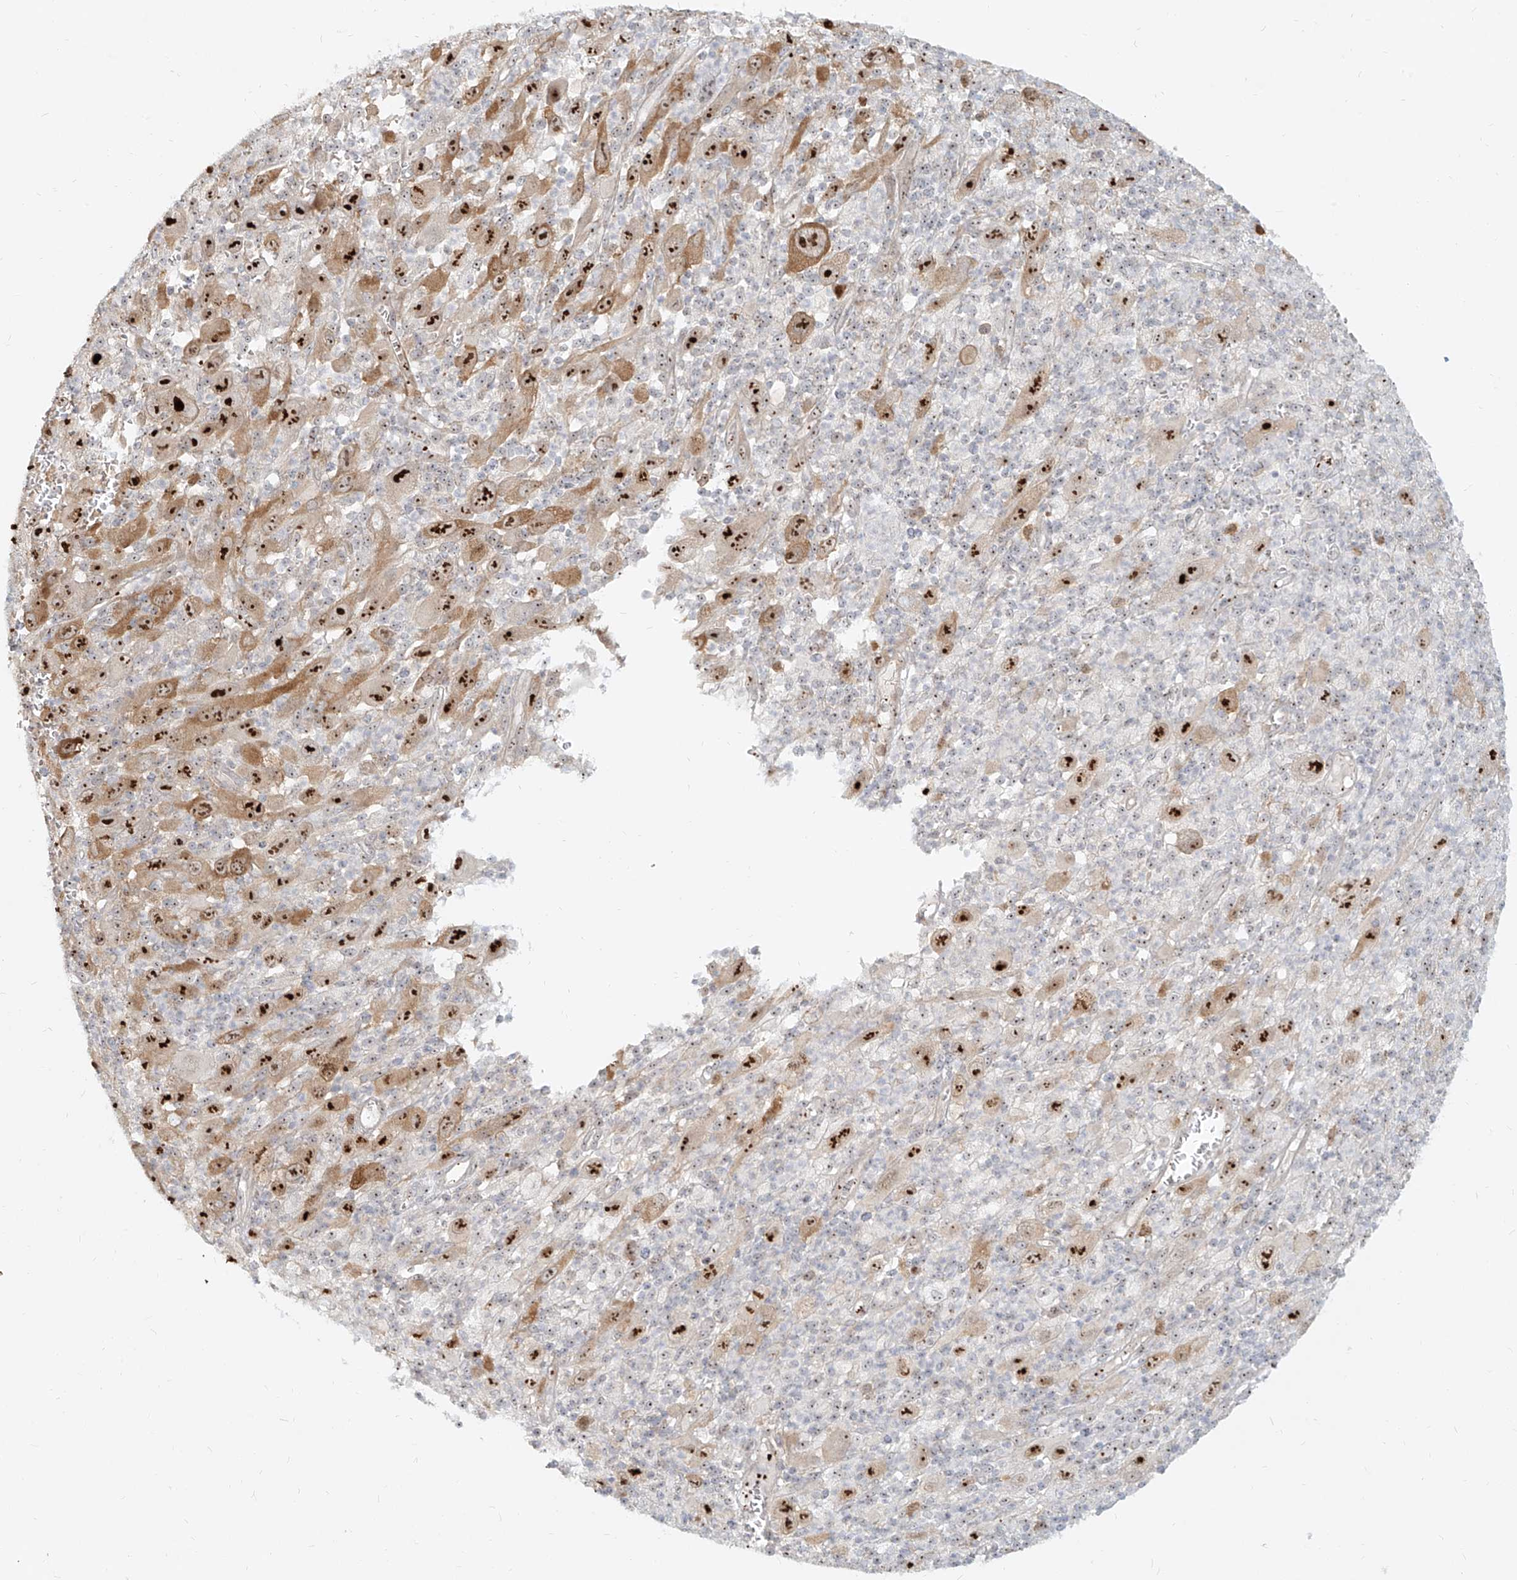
{"staining": {"intensity": "strong", "quantity": ">75%", "location": "cytoplasmic/membranous,nuclear"}, "tissue": "melanoma", "cell_type": "Tumor cells", "image_type": "cancer", "snomed": [{"axis": "morphology", "description": "Malignant melanoma, Metastatic site"}, {"axis": "topography", "description": "Skin"}], "caption": "A brown stain shows strong cytoplasmic/membranous and nuclear positivity of a protein in human malignant melanoma (metastatic site) tumor cells.", "gene": "BYSL", "patient": {"sex": "female", "age": 56}}